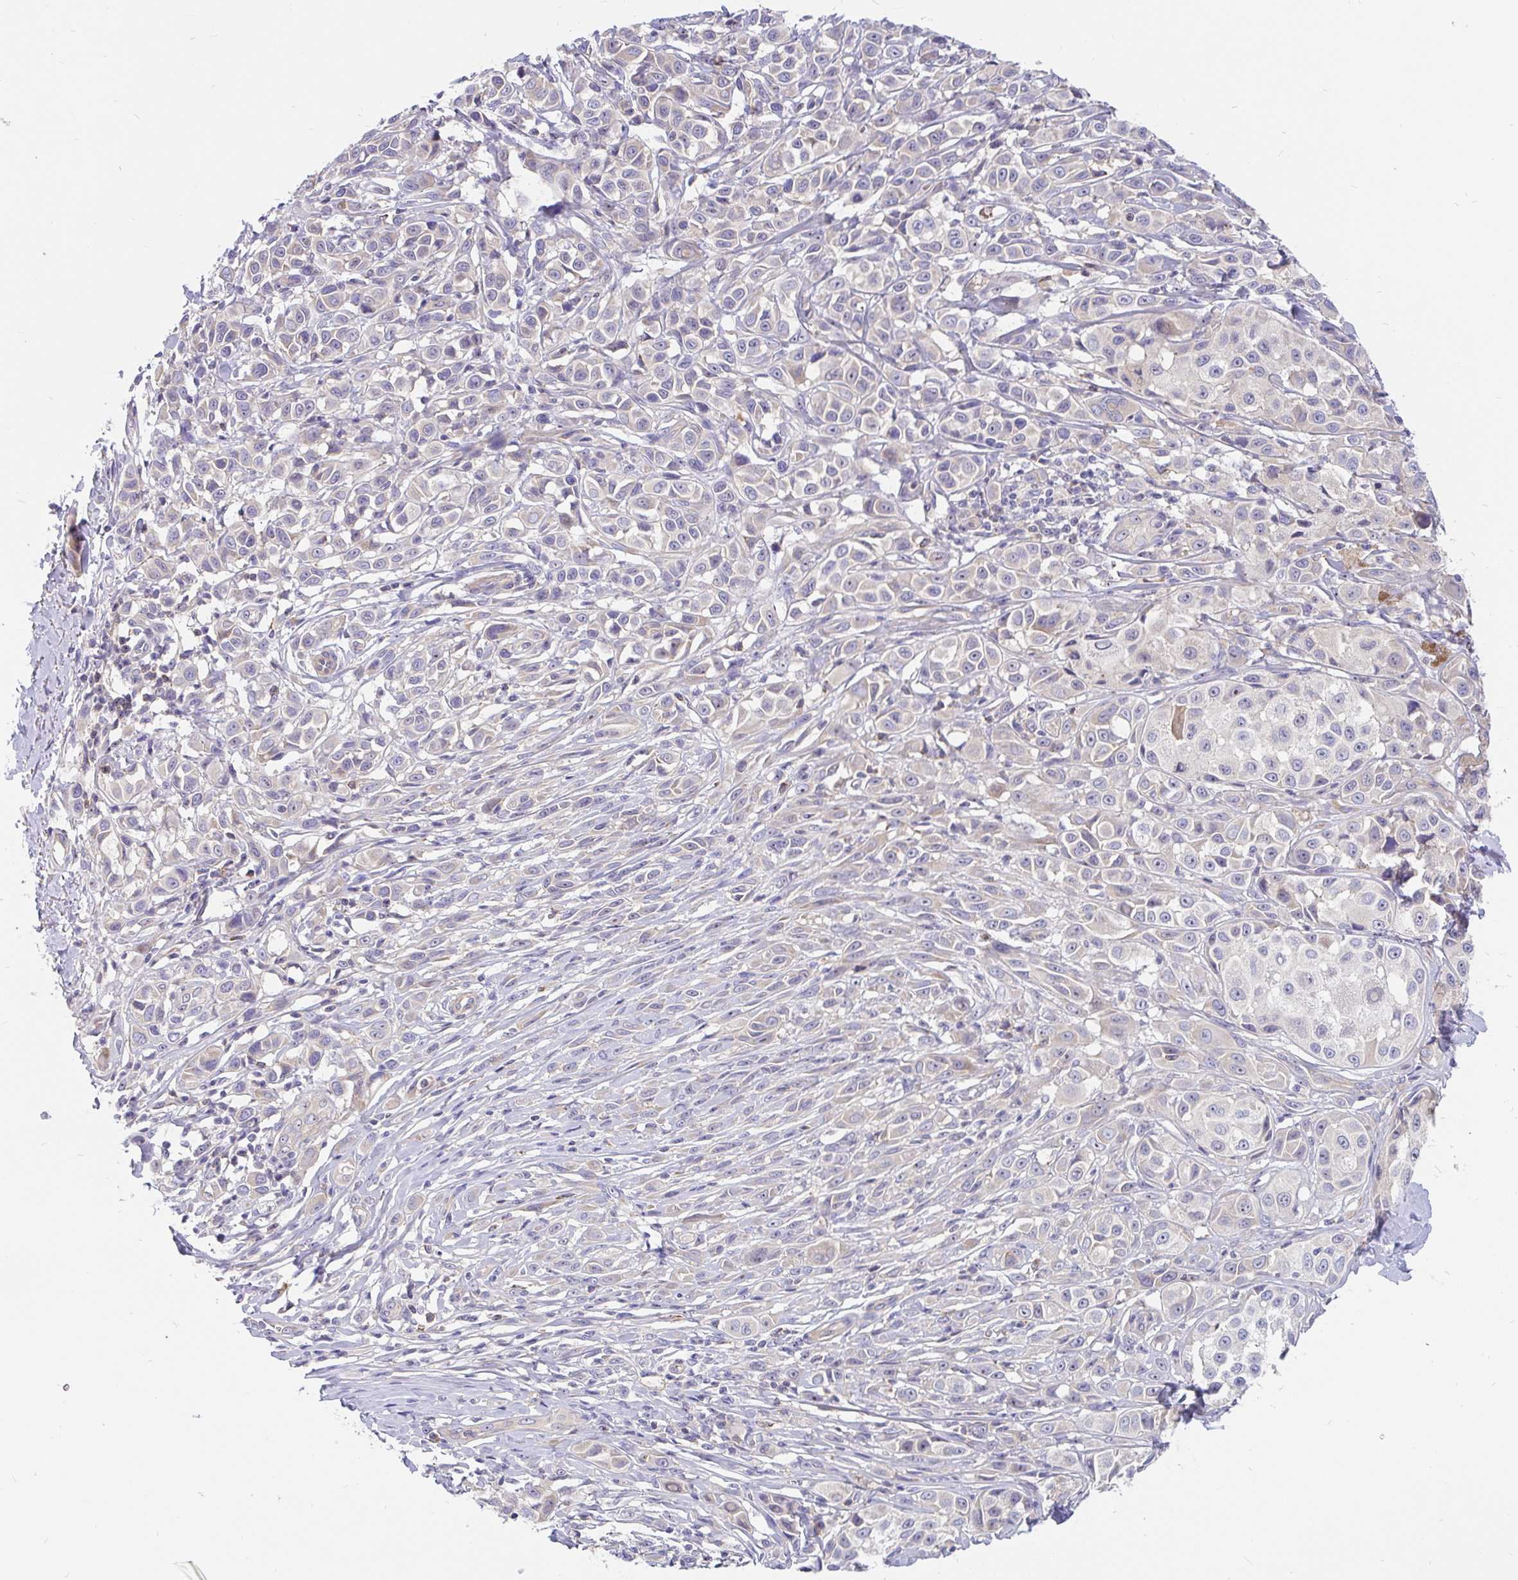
{"staining": {"intensity": "negative", "quantity": "none", "location": "none"}, "tissue": "melanoma", "cell_type": "Tumor cells", "image_type": "cancer", "snomed": [{"axis": "morphology", "description": "Malignant melanoma, NOS"}, {"axis": "topography", "description": "Skin"}], "caption": "A photomicrograph of human malignant melanoma is negative for staining in tumor cells.", "gene": "LRRC26", "patient": {"sex": "male", "age": 39}}